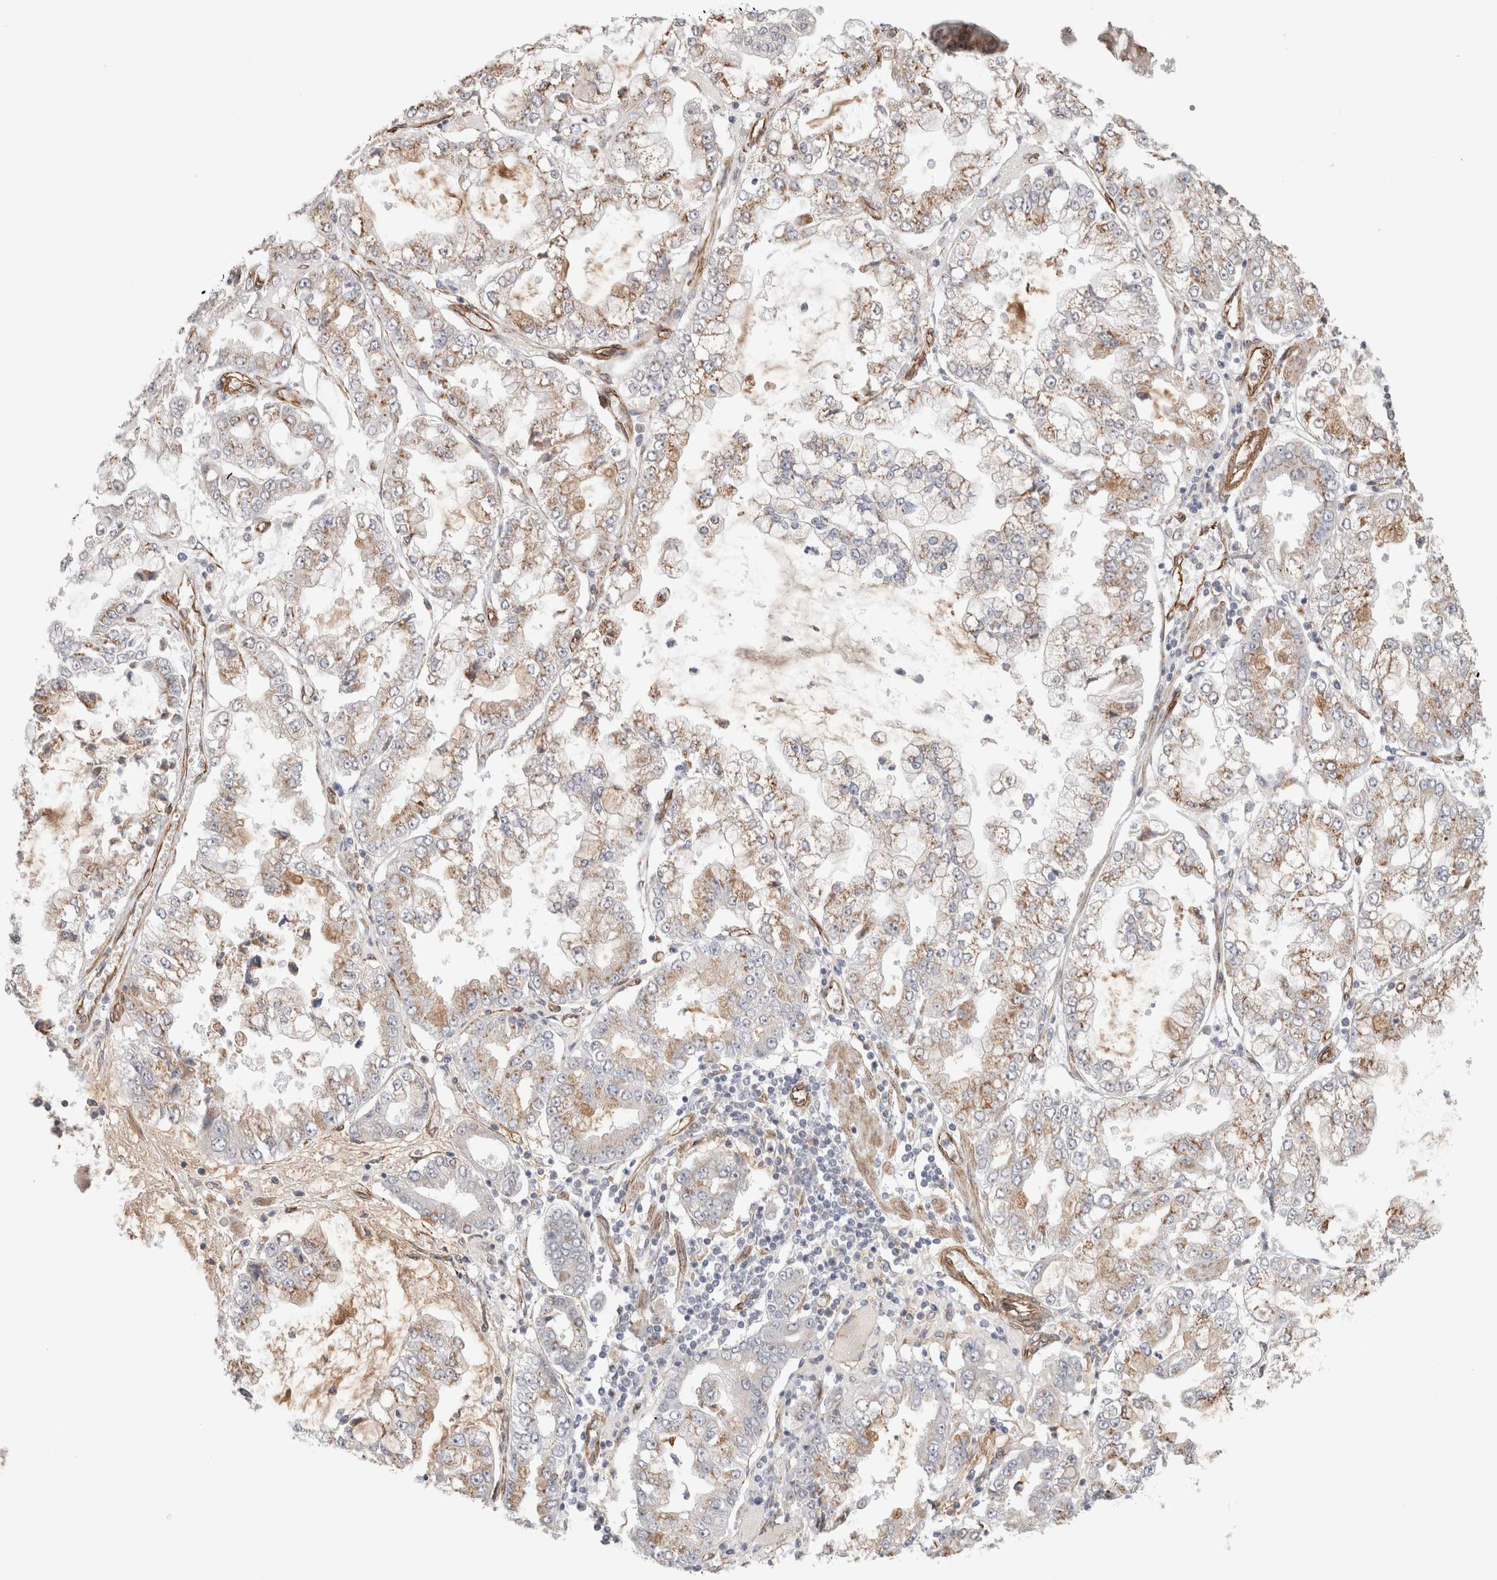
{"staining": {"intensity": "moderate", "quantity": ">75%", "location": "cytoplasmic/membranous"}, "tissue": "stomach cancer", "cell_type": "Tumor cells", "image_type": "cancer", "snomed": [{"axis": "morphology", "description": "Adenocarcinoma, NOS"}, {"axis": "topography", "description": "Stomach"}], "caption": "The photomicrograph exhibits a brown stain indicating the presence of a protein in the cytoplasmic/membranous of tumor cells in stomach cancer.", "gene": "CAAP1", "patient": {"sex": "male", "age": 76}}